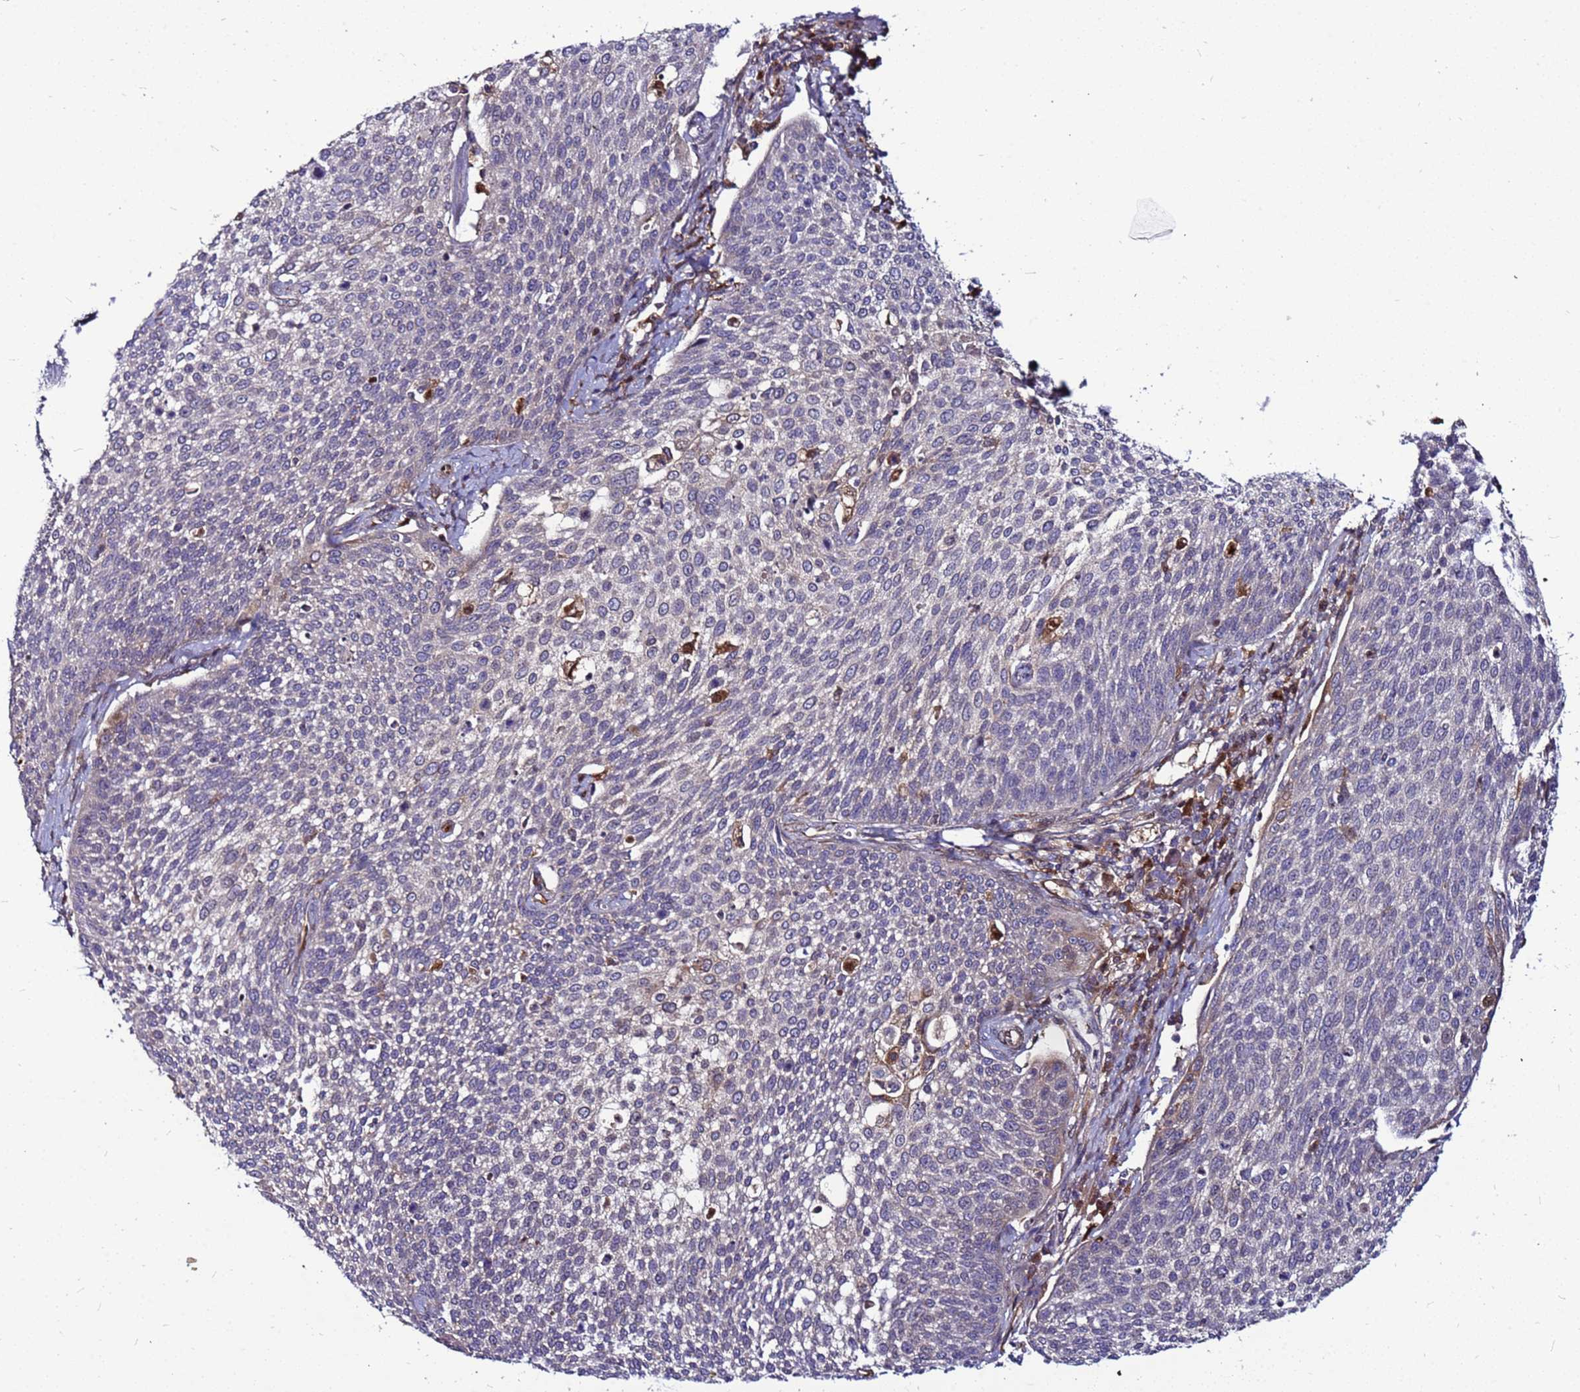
{"staining": {"intensity": "weak", "quantity": "<25%", "location": "cytoplasmic/membranous"}, "tissue": "cervical cancer", "cell_type": "Tumor cells", "image_type": "cancer", "snomed": [{"axis": "morphology", "description": "Squamous cell carcinoma, NOS"}, {"axis": "topography", "description": "Cervix"}], "caption": "Micrograph shows no protein staining in tumor cells of cervical cancer tissue.", "gene": "CCDC71", "patient": {"sex": "female", "age": 34}}